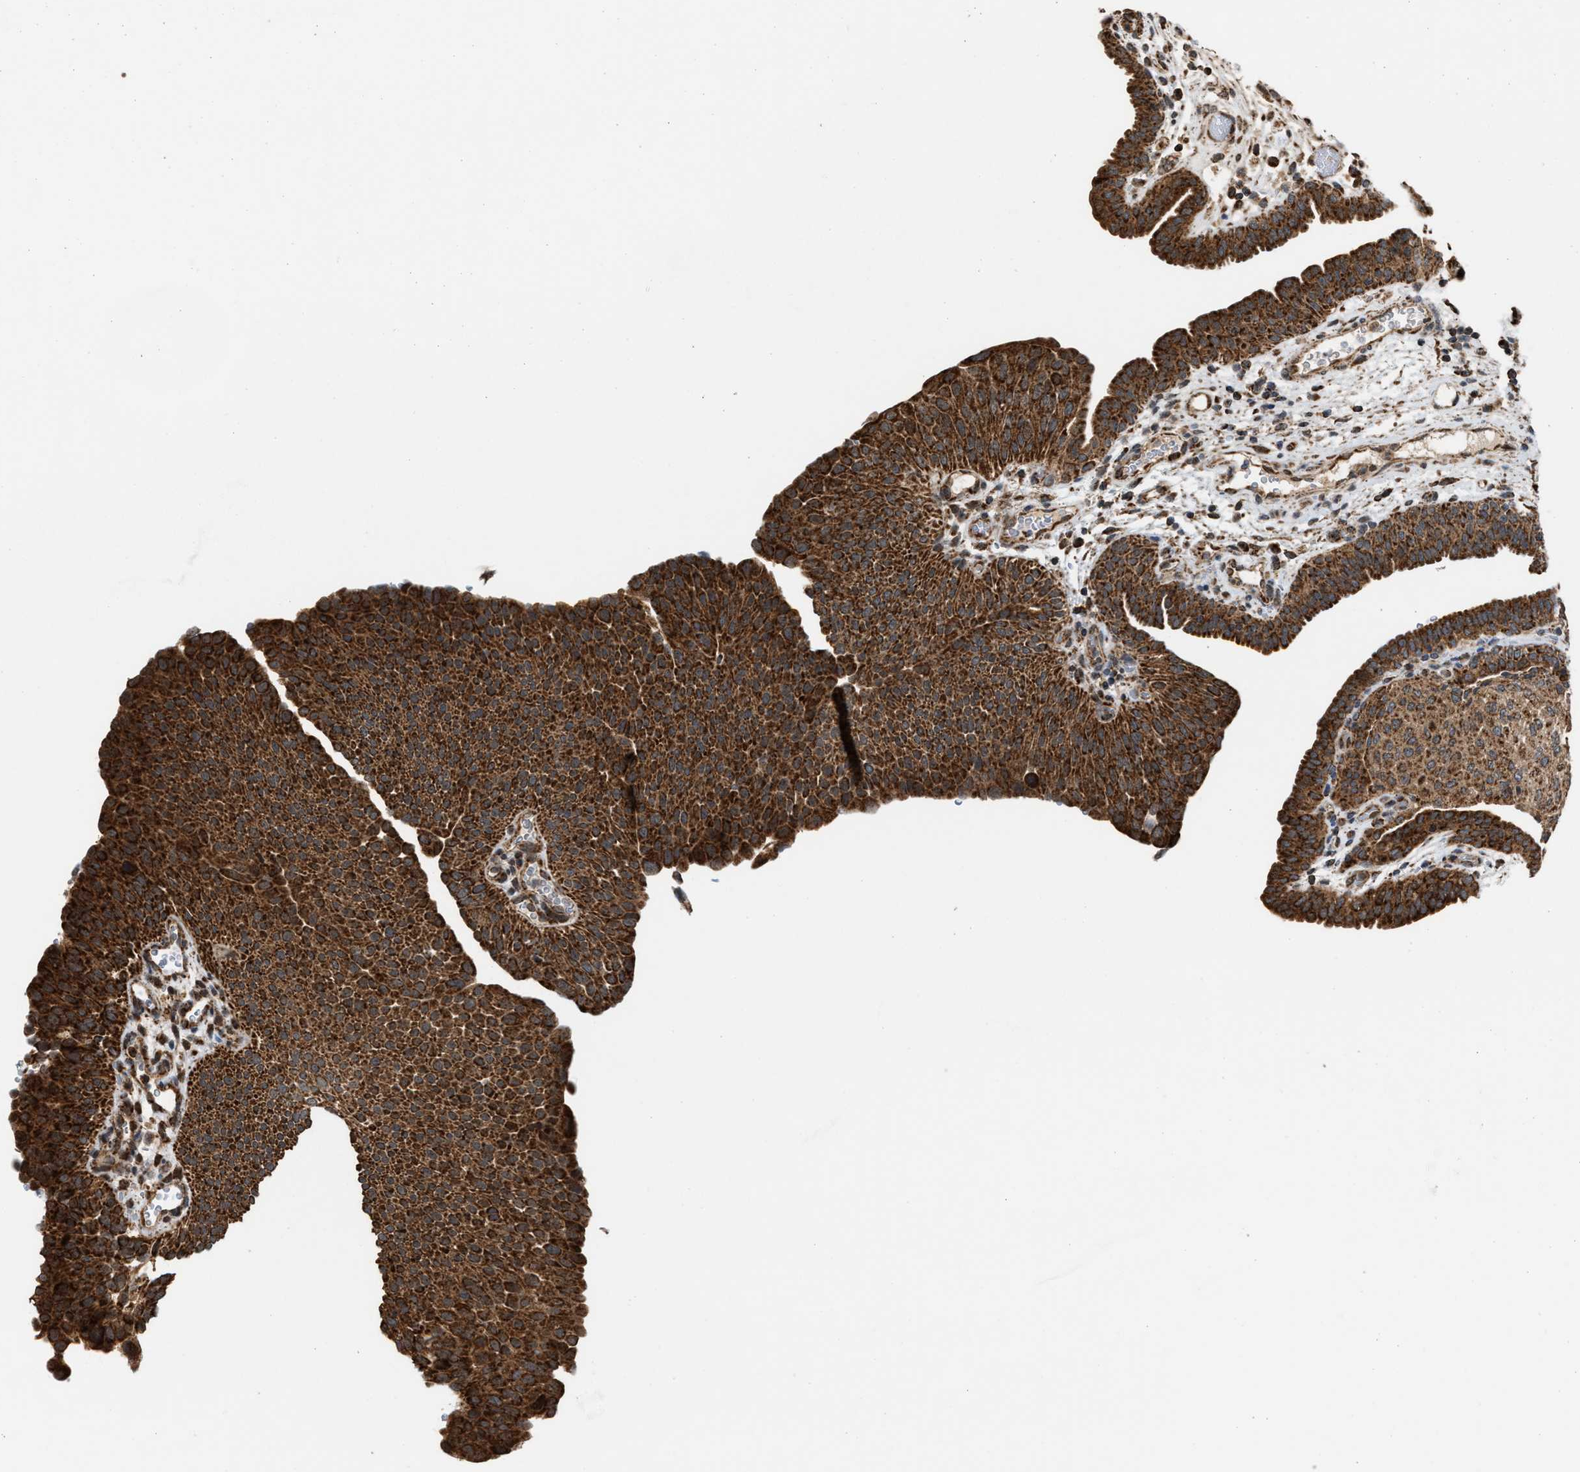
{"staining": {"intensity": "strong", "quantity": ">75%", "location": "cytoplasmic/membranous"}, "tissue": "urothelial cancer", "cell_type": "Tumor cells", "image_type": "cancer", "snomed": [{"axis": "morphology", "description": "Urothelial carcinoma, Low grade"}, {"axis": "morphology", "description": "Urothelial carcinoma, High grade"}, {"axis": "topography", "description": "Urinary bladder"}], "caption": "High-grade urothelial carcinoma stained with a brown dye exhibits strong cytoplasmic/membranous positive staining in approximately >75% of tumor cells.", "gene": "SGSM2", "patient": {"sex": "male", "age": 35}}